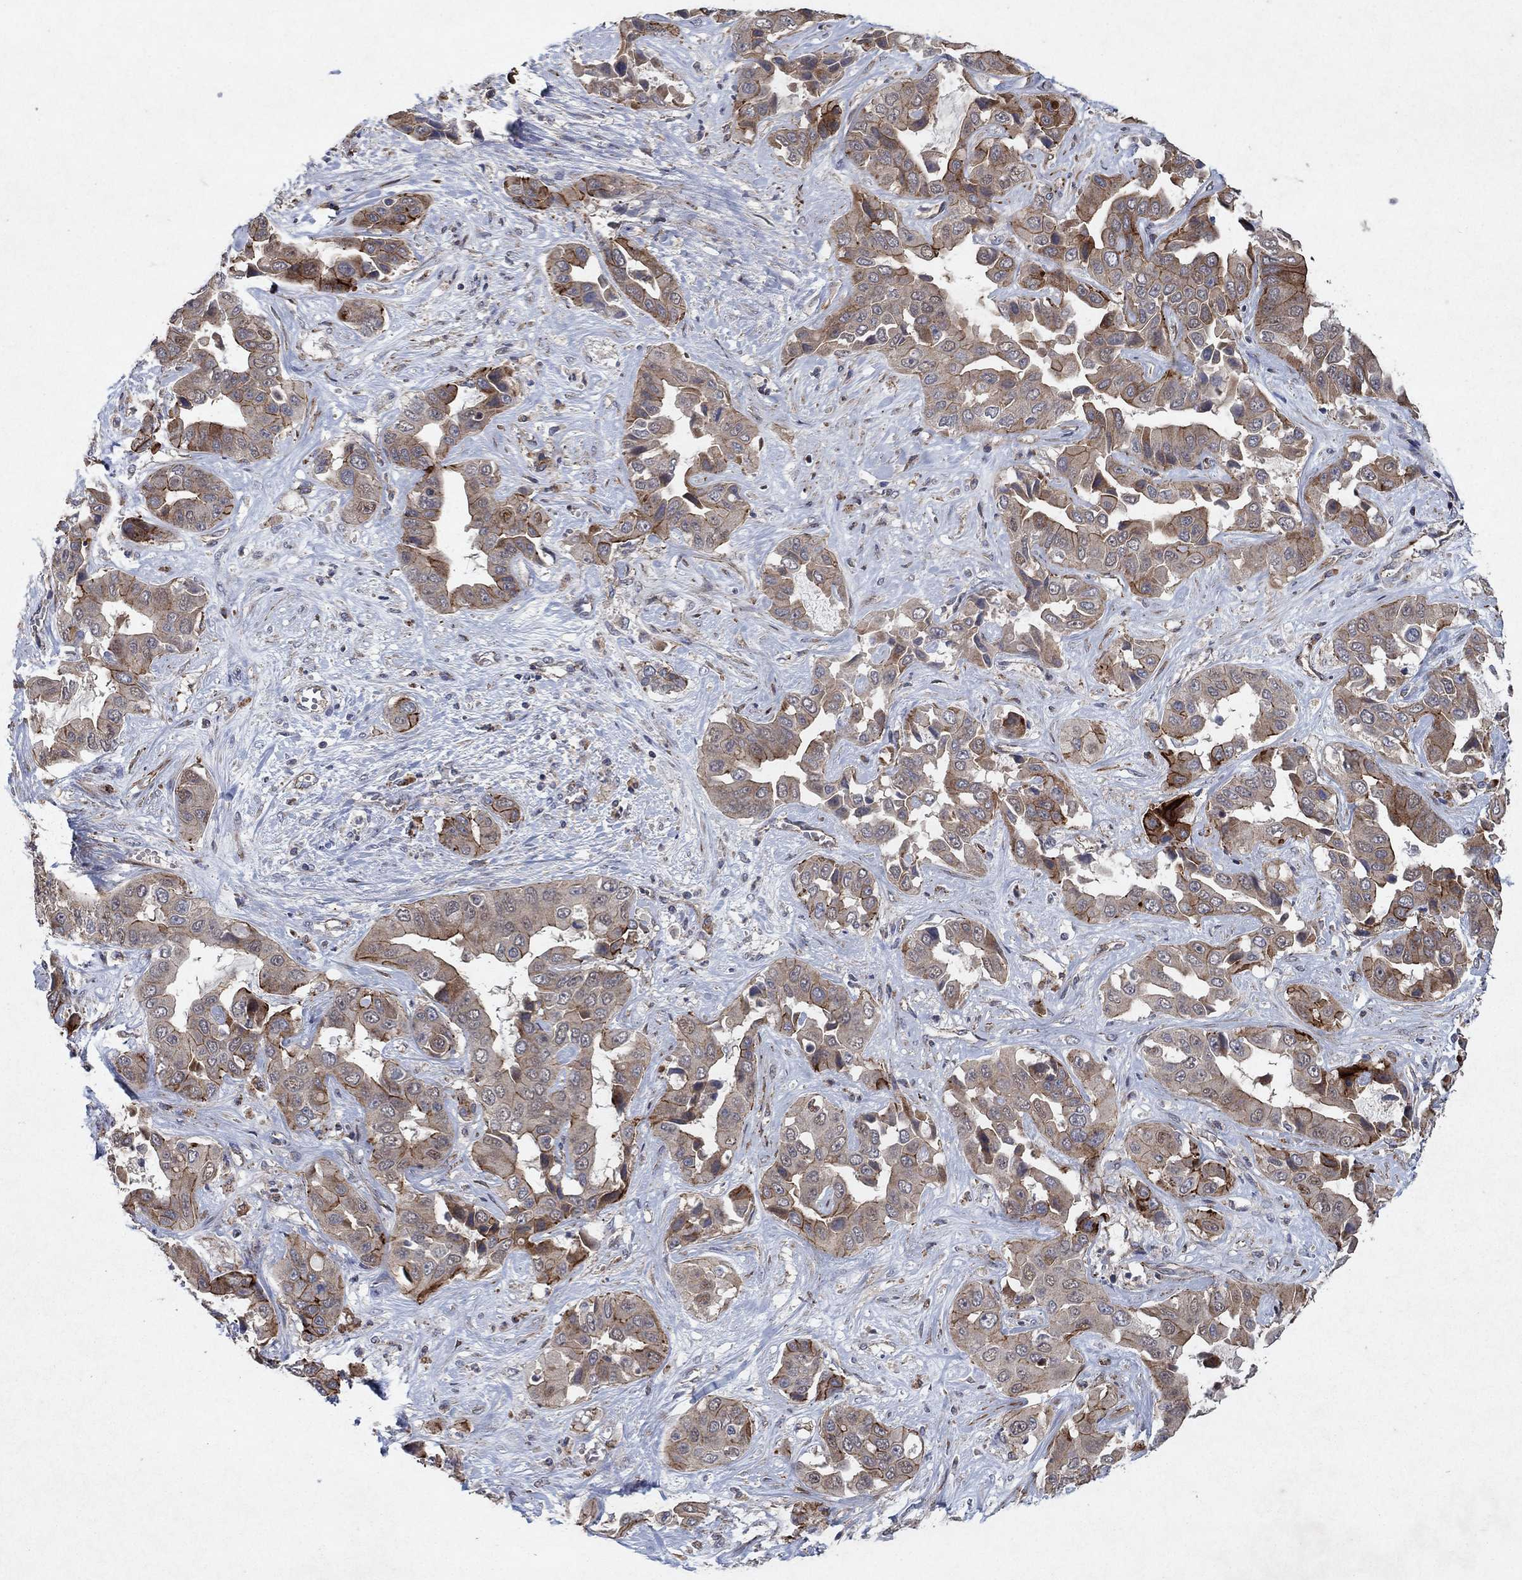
{"staining": {"intensity": "strong", "quantity": "<25%", "location": "cytoplasmic/membranous"}, "tissue": "liver cancer", "cell_type": "Tumor cells", "image_type": "cancer", "snomed": [{"axis": "morphology", "description": "Cholangiocarcinoma"}, {"axis": "topography", "description": "Liver"}], "caption": "Cholangiocarcinoma (liver) tissue exhibits strong cytoplasmic/membranous positivity in approximately <25% of tumor cells", "gene": "FRG1", "patient": {"sex": "female", "age": 52}}